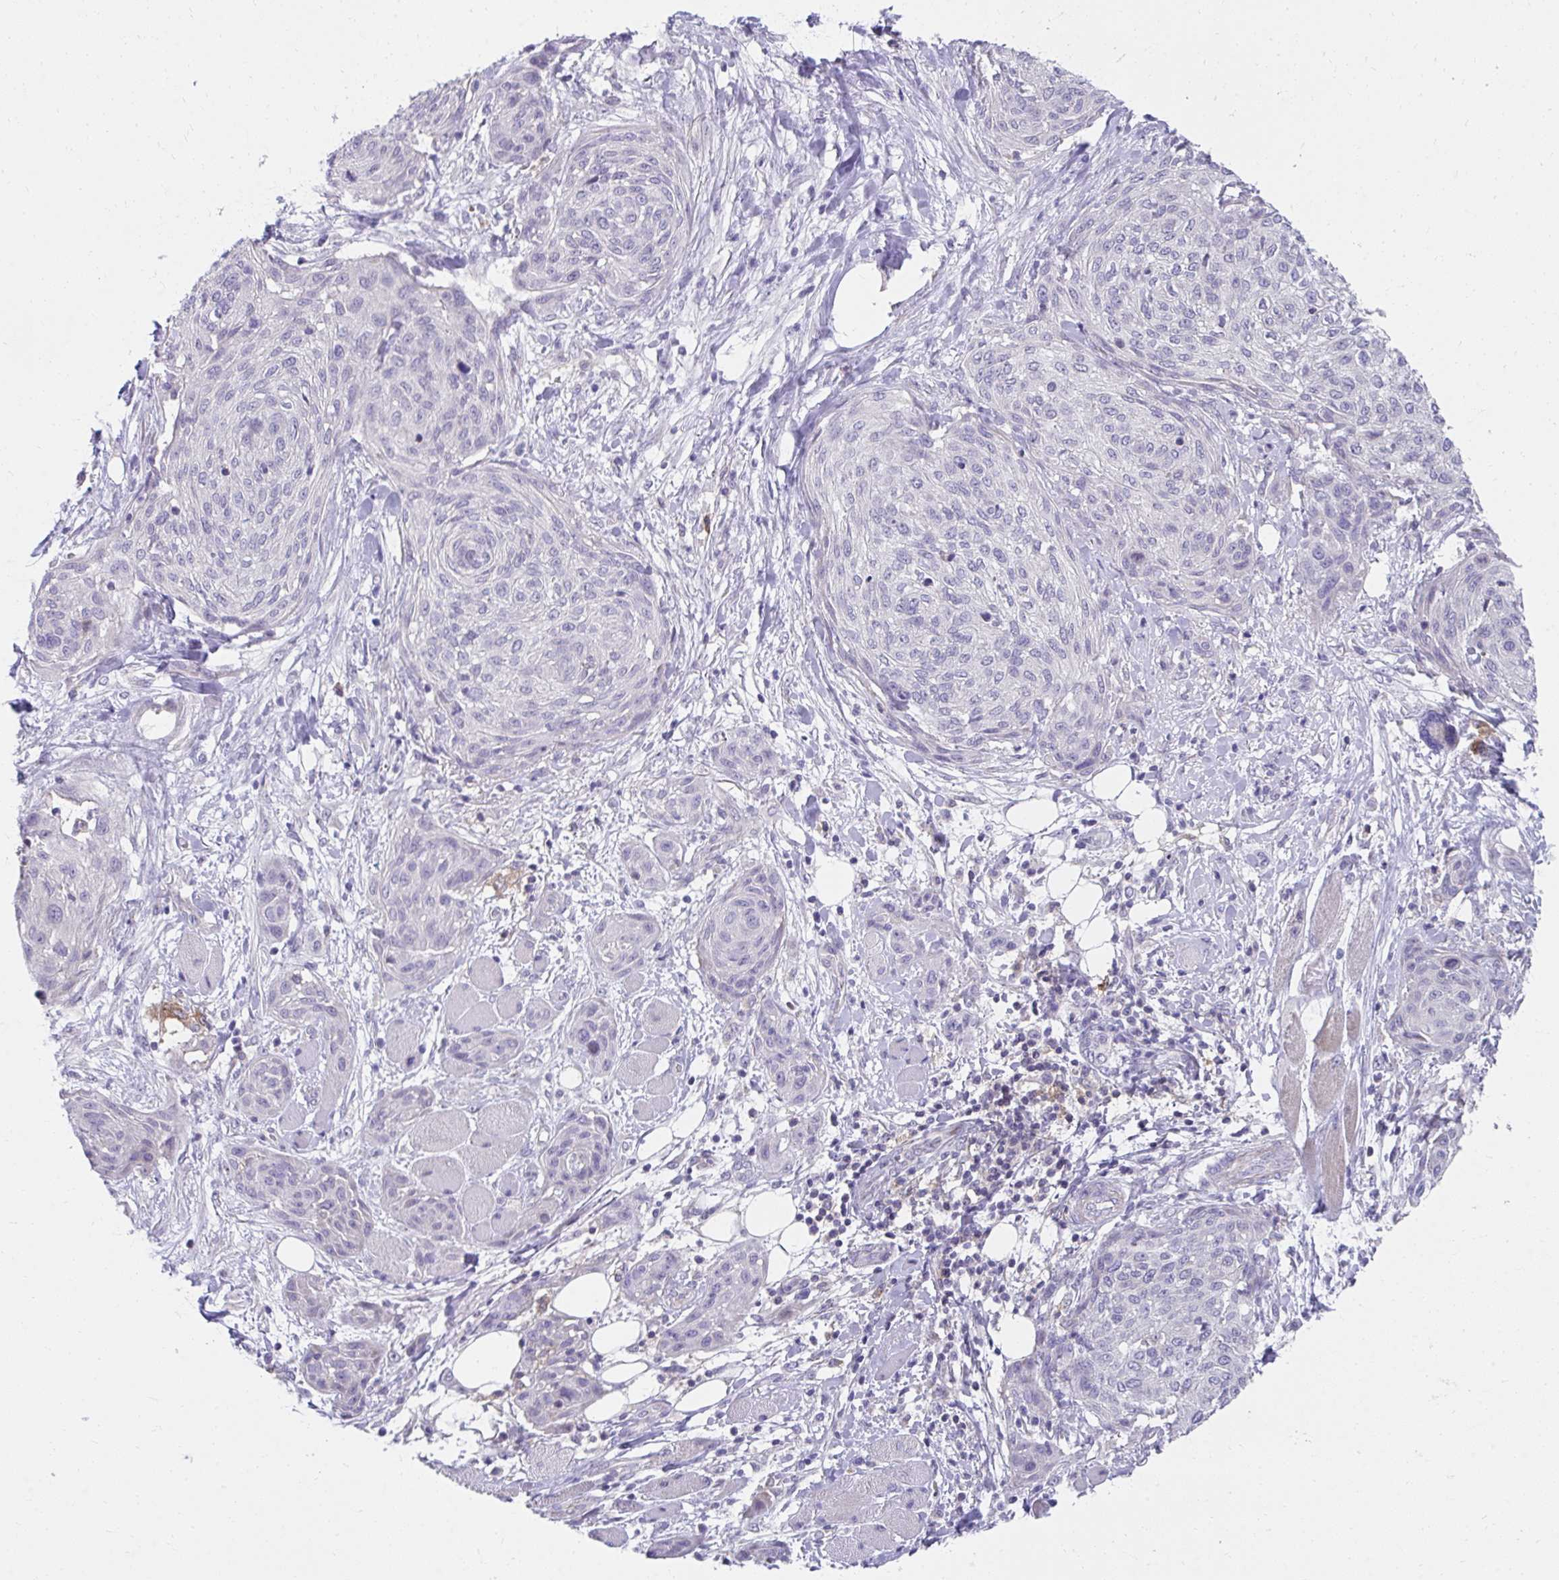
{"staining": {"intensity": "negative", "quantity": "none", "location": "none"}, "tissue": "skin cancer", "cell_type": "Tumor cells", "image_type": "cancer", "snomed": [{"axis": "morphology", "description": "Squamous cell carcinoma, NOS"}, {"axis": "topography", "description": "Skin"}], "caption": "A high-resolution micrograph shows immunohistochemistry staining of squamous cell carcinoma (skin), which exhibits no significant positivity in tumor cells. (DAB (3,3'-diaminobenzidine) immunohistochemistry (IHC) with hematoxylin counter stain).", "gene": "SLAMF7", "patient": {"sex": "female", "age": 87}}